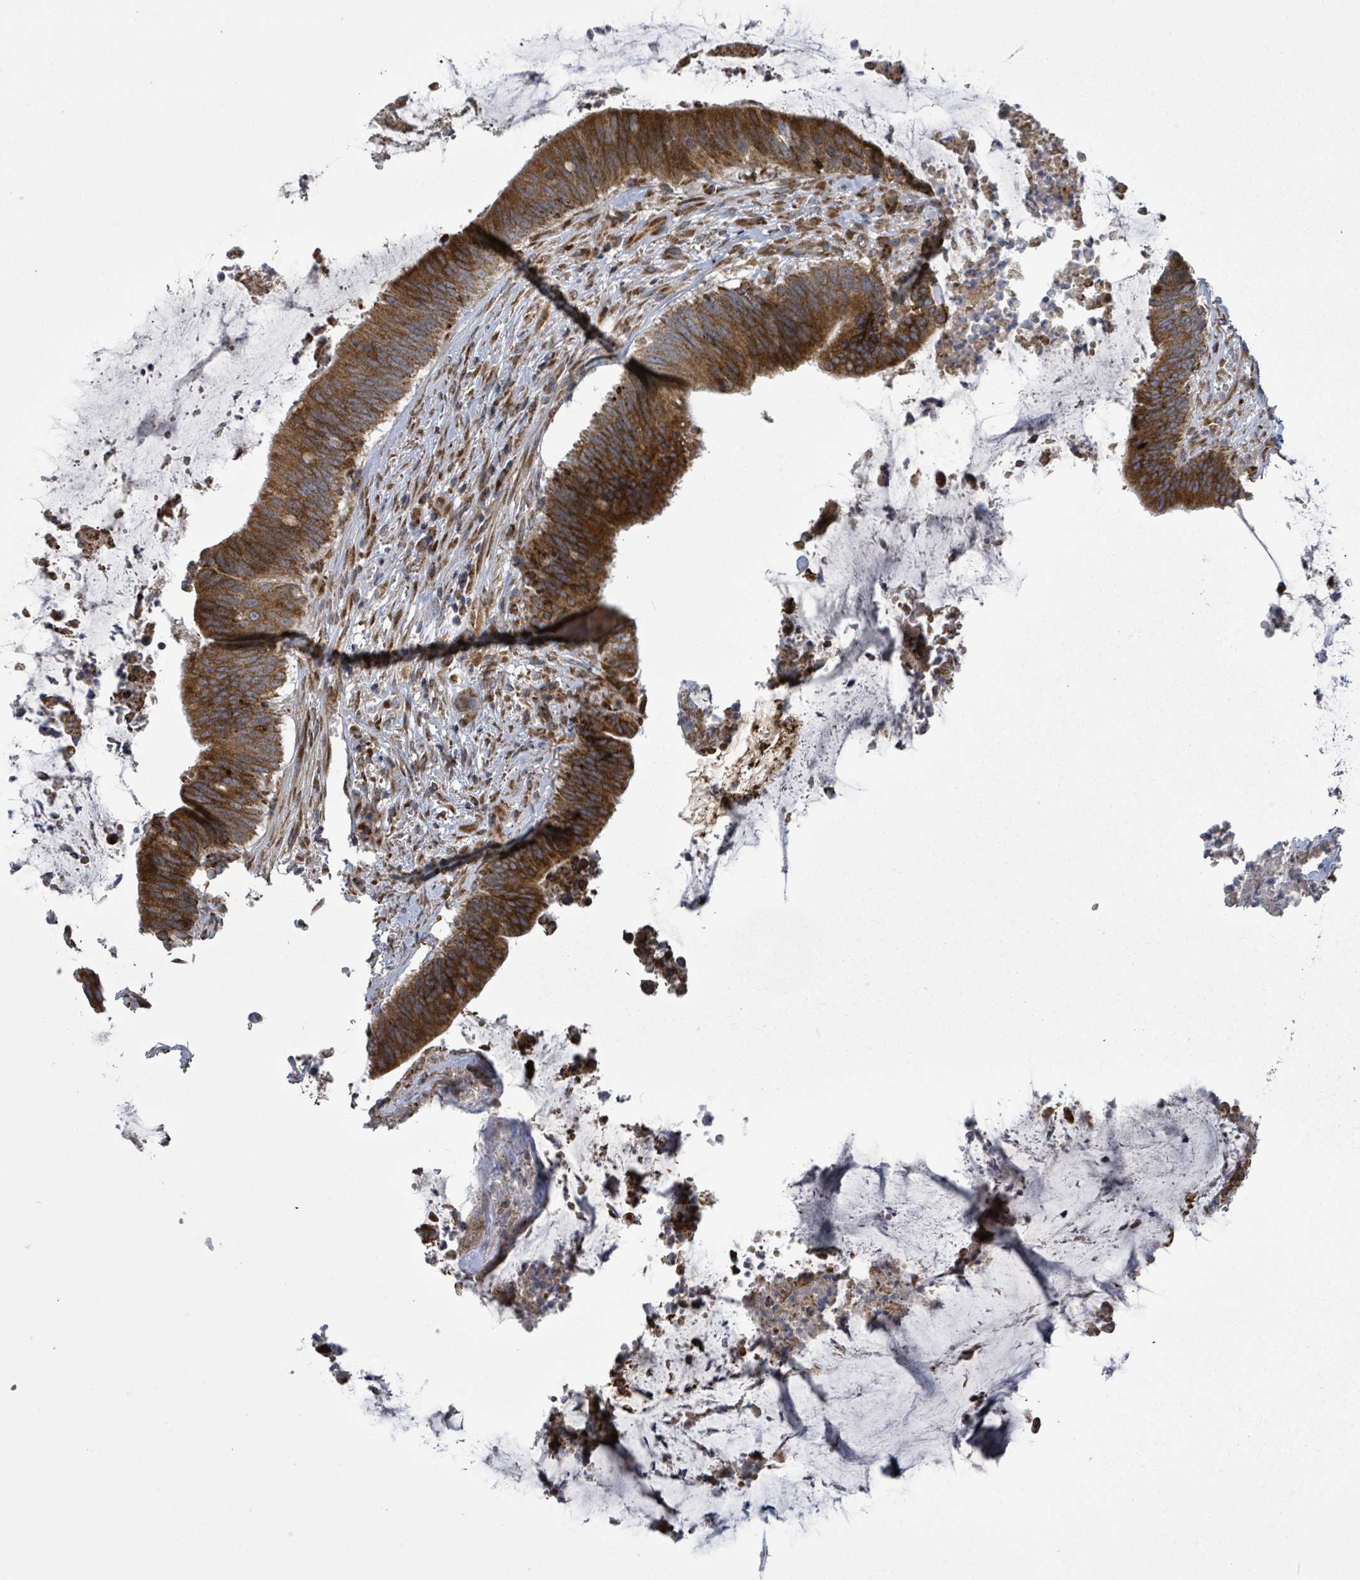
{"staining": {"intensity": "strong", "quantity": ">75%", "location": "cytoplasmic/membranous"}, "tissue": "colorectal cancer", "cell_type": "Tumor cells", "image_type": "cancer", "snomed": [{"axis": "morphology", "description": "Adenocarcinoma, NOS"}, {"axis": "topography", "description": "Colon"}], "caption": "Immunohistochemical staining of human colorectal adenocarcinoma reveals high levels of strong cytoplasmic/membranous staining in about >75% of tumor cells. Nuclei are stained in blue.", "gene": "NOMO1", "patient": {"sex": "female", "age": 43}}